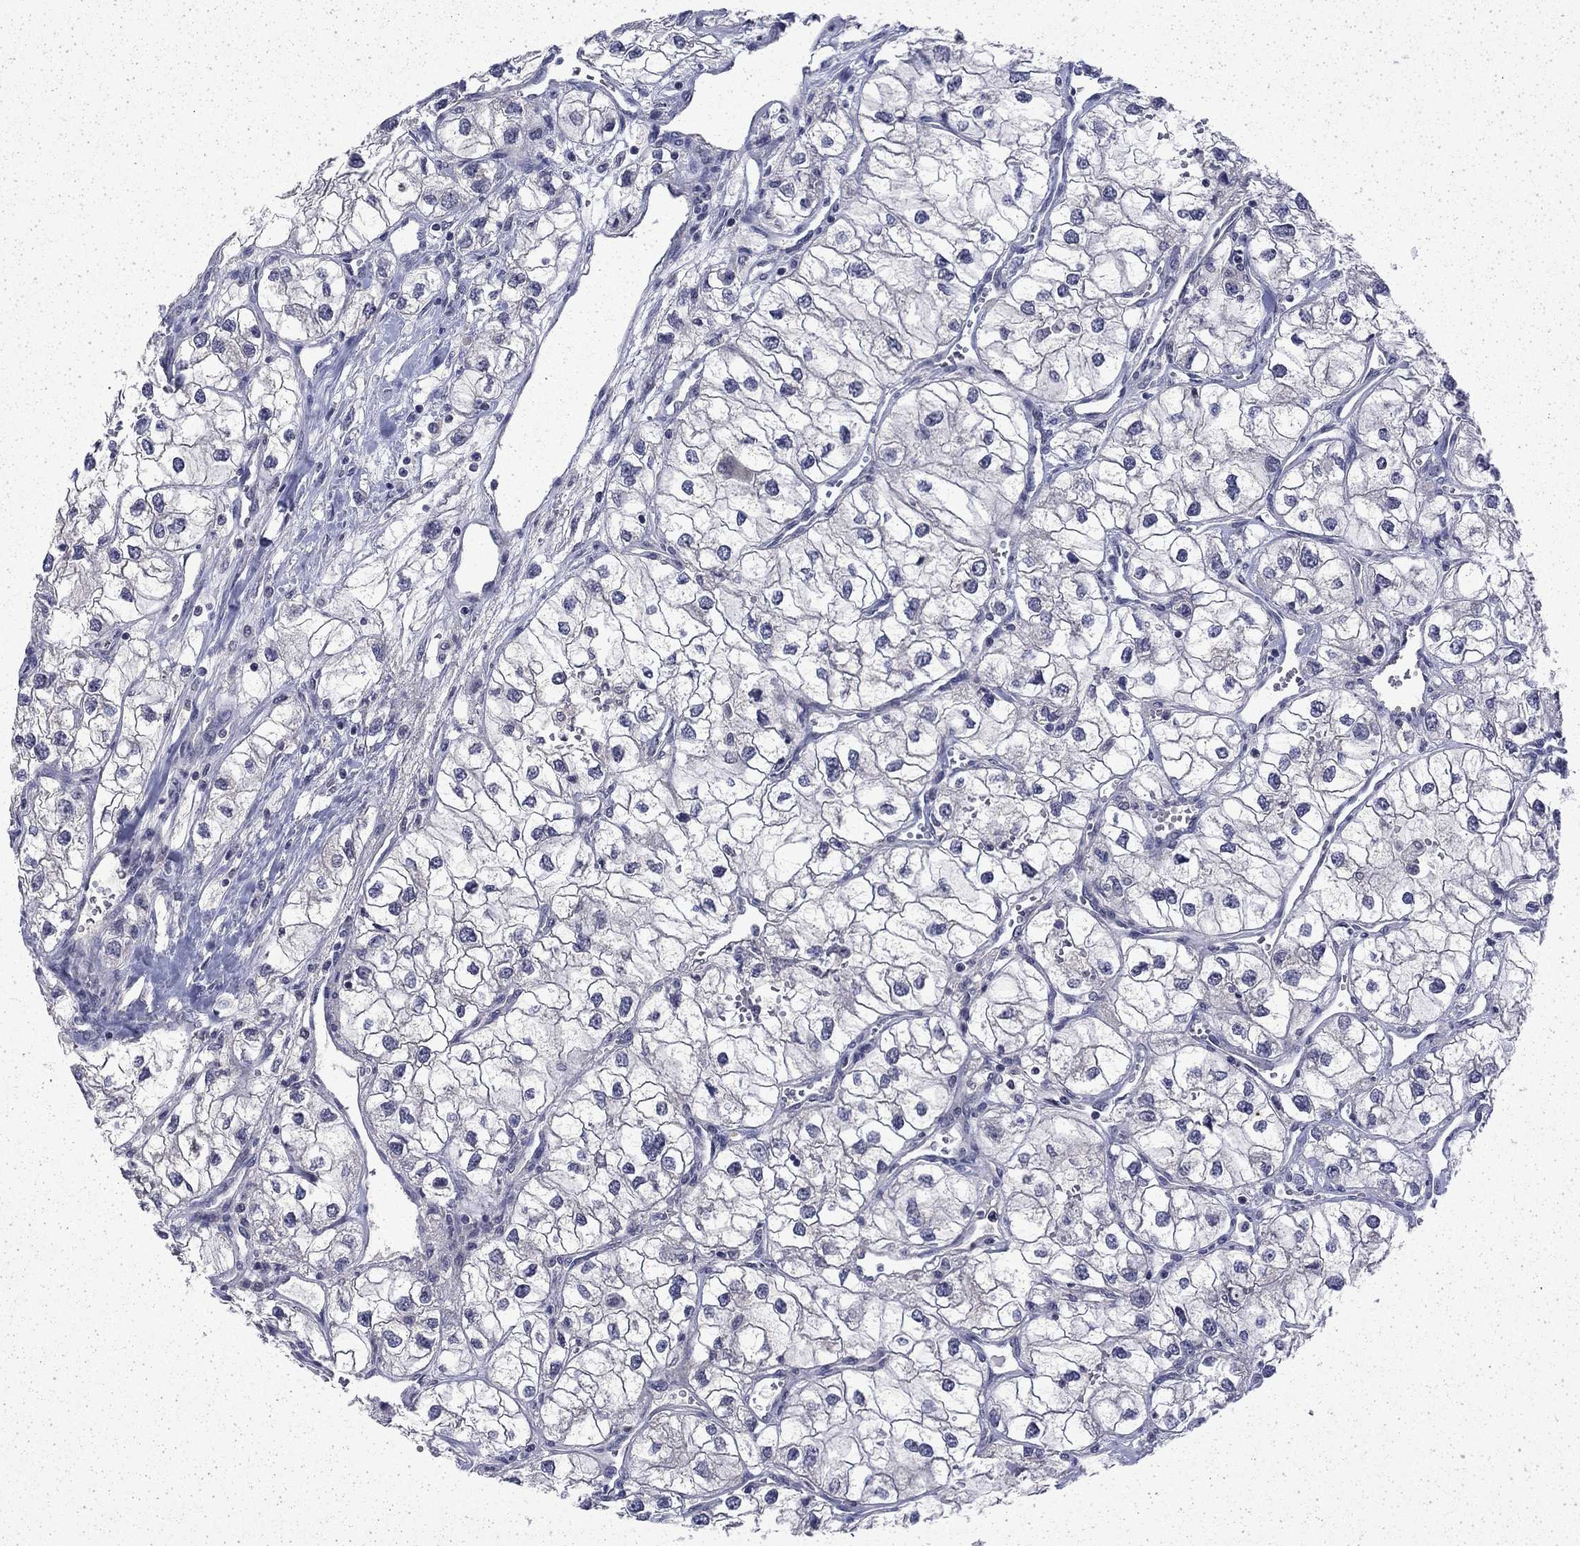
{"staining": {"intensity": "negative", "quantity": "none", "location": "none"}, "tissue": "renal cancer", "cell_type": "Tumor cells", "image_type": "cancer", "snomed": [{"axis": "morphology", "description": "Adenocarcinoma, NOS"}, {"axis": "topography", "description": "Kidney"}], "caption": "Image shows no significant protein expression in tumor cells of renal cancer.", "gene": "CHAT", "patient": {"sex": "male", "age": 59}}